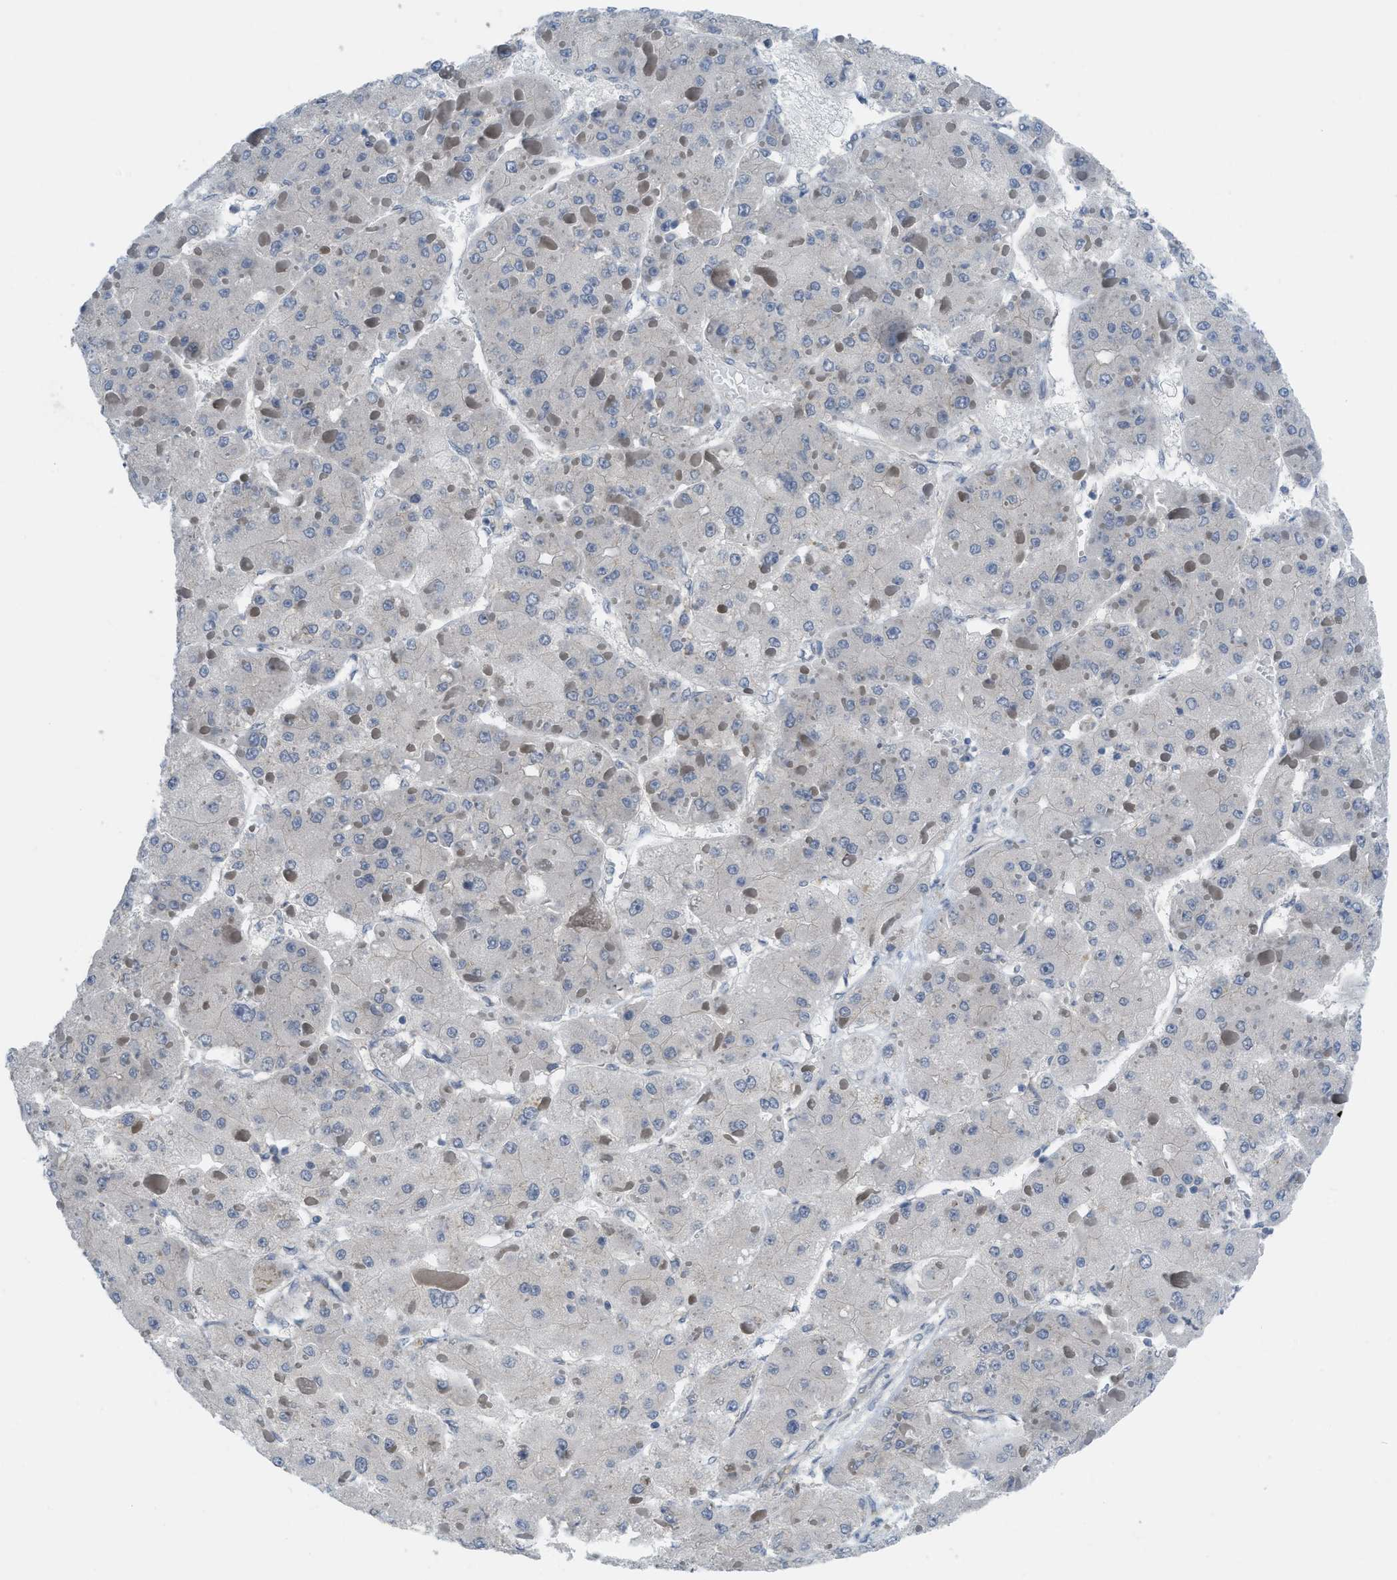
{"staining": {"intensity": "negative", "quantity": "none", "location": "none"}, "tissue": "liver cancer", "cell_type": "Tumor cells", "image_type": "cancer", "snomed": [{"axis": "morphology", "description": "Carcinoma, Hepatocellular, NOS"}, {"axis": "topography", "description": "Liver"}], "caption": "There is no significant expression in tumor cells of liver hepatocellular carcinoma.", "gene": "TNFAIP1", "patient": {"sex": "female", "age": 73}}